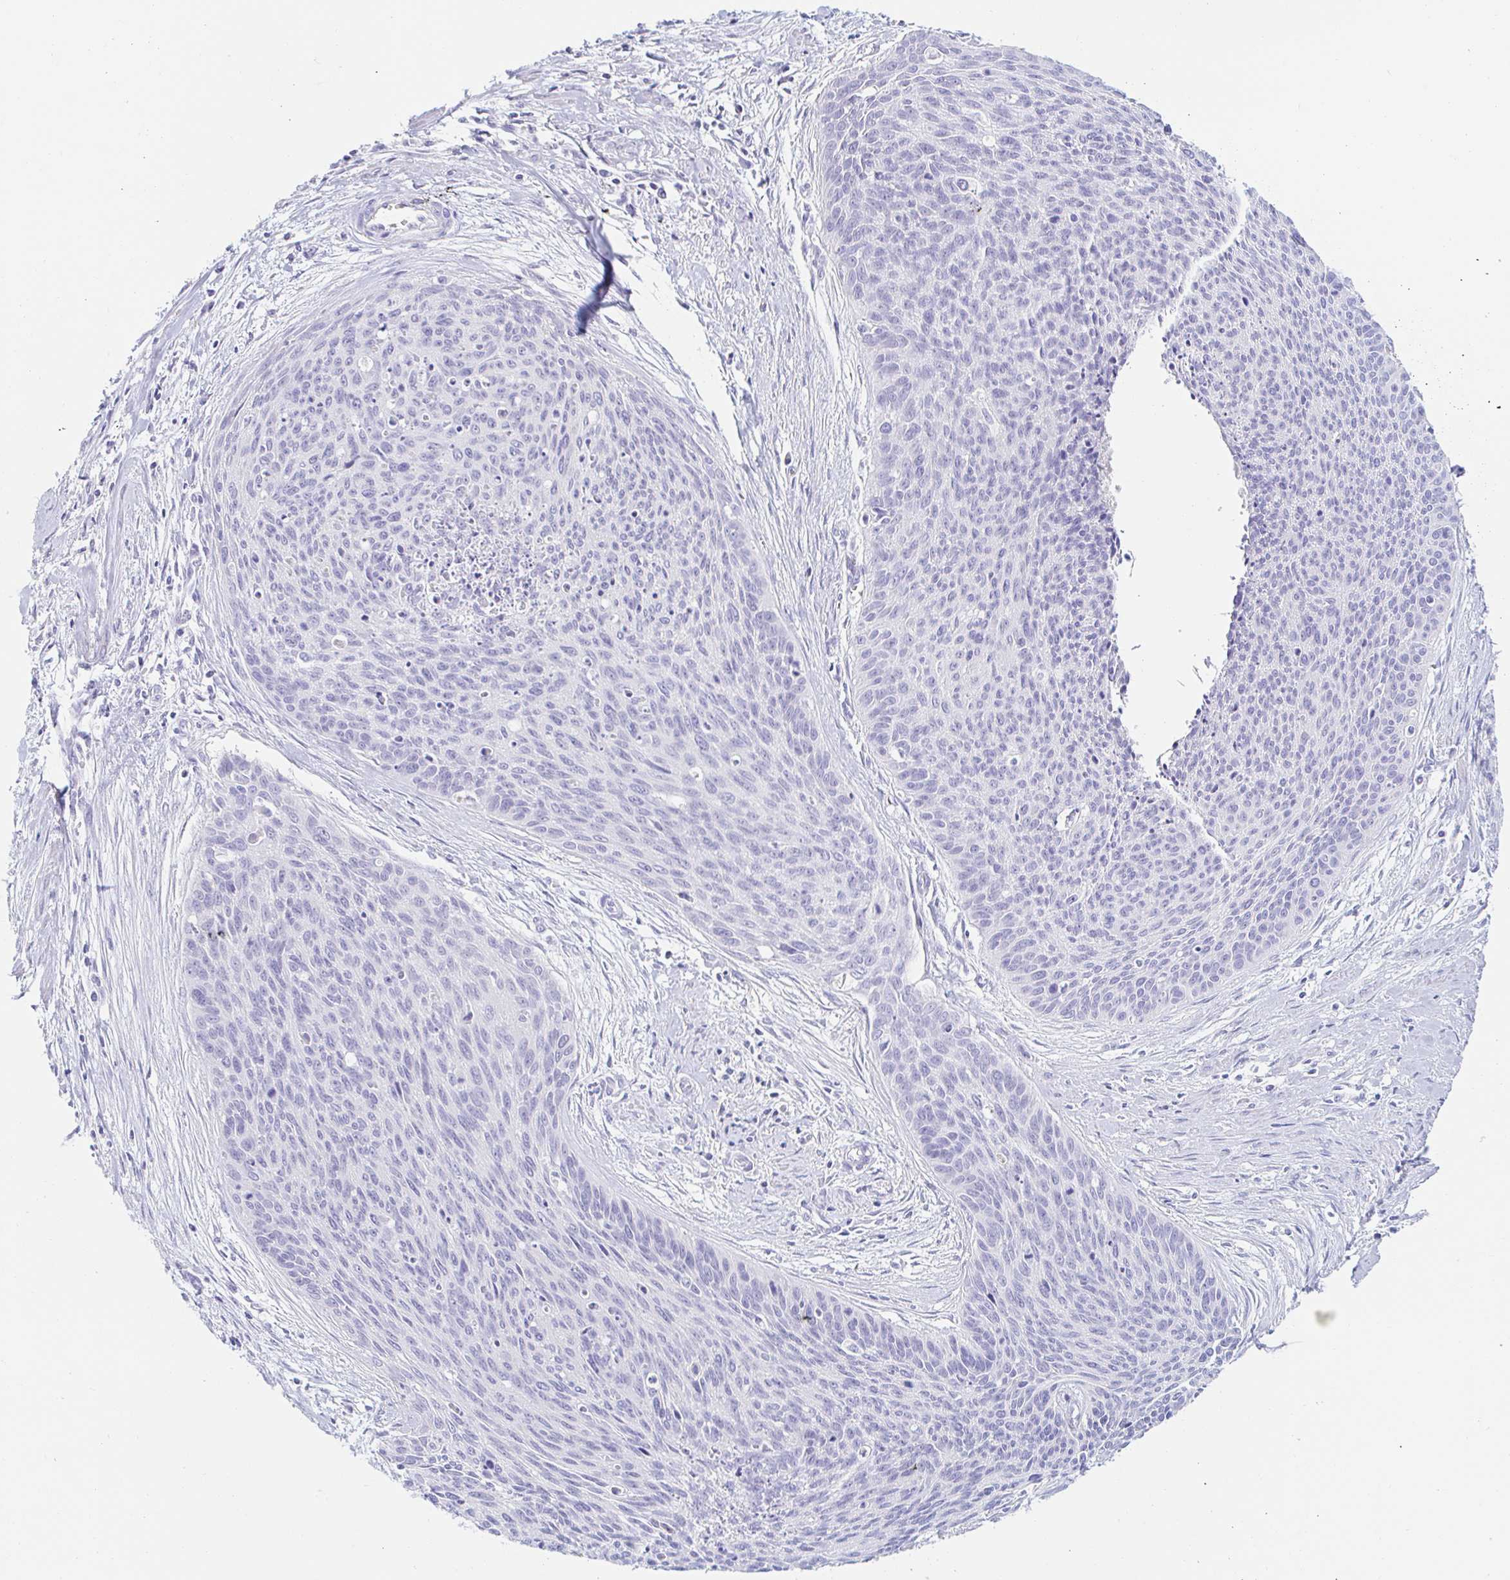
{"staining": {"intensity": "negative", "quantity": "none", "location": "none"}, "tissue": "cervical cancer", "cell_type": "Tumor cells", "image_type": "cancer", "snomed": [{"axis": "morphology", "description": "Squamous cell carcinoma, NOS"}, {"axis": "topography", "description": "Cervix"}], "caption": "High power microscopy image of an immunohistochemistry (IHC) micrograph of cervical cancer (squamous cell carcinoma), revealing no significant expression in tumor cells.", "gene": "TEX44", "patient": {"sex": "female", "age": 55}}